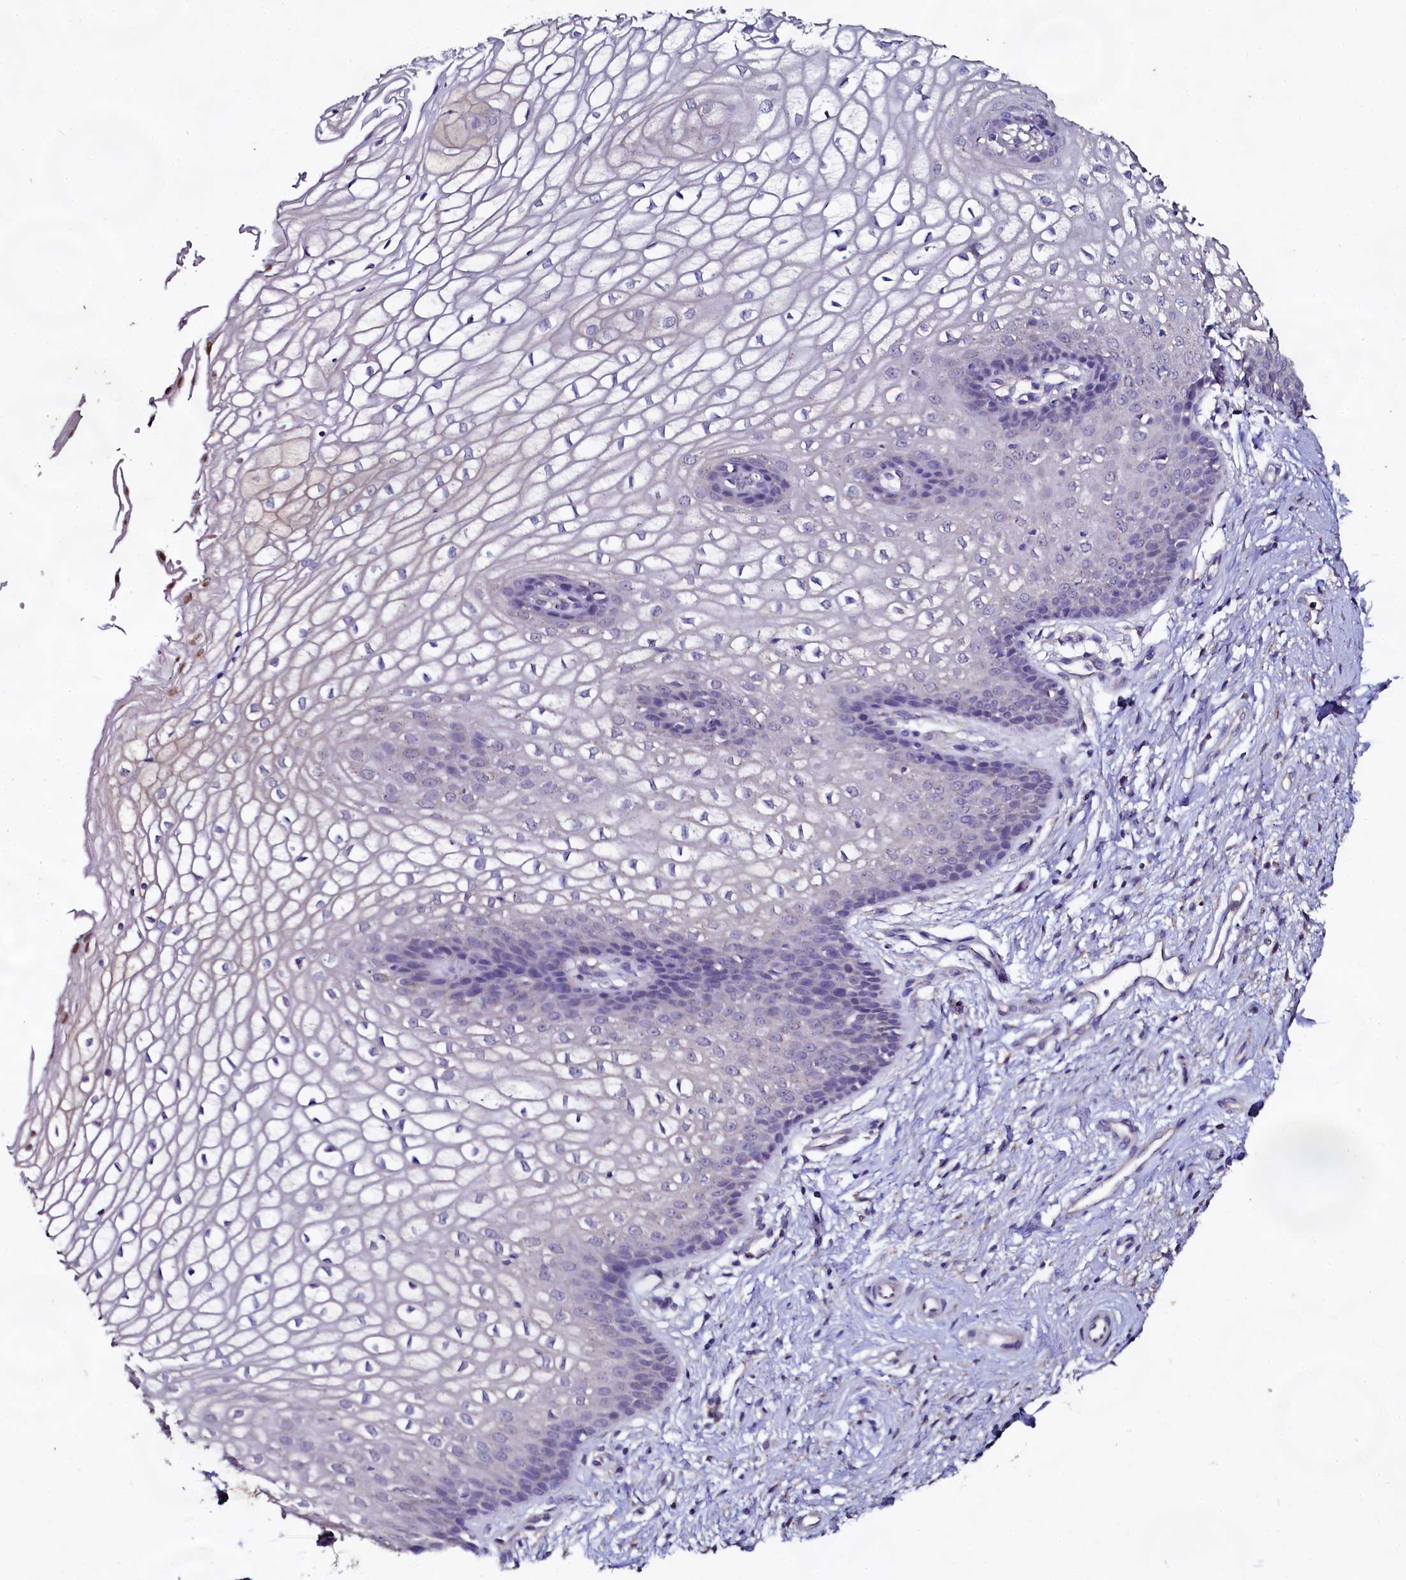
{"staining": {"intensity": "negative", "quantity": "none", "location": "none"}, "tissue": "vagina", "cell_type": "Squamous epithelial cells", "image_type": "normal", "snomed": [{"axis": "morphology", "description": "Normal tissue, NOS"}, {"axis": "topography", "description": "Vagina"}], "caption": "Protein analysis of unremarkable vagina reveals no significant expression in squamous epithelial cells.", "gene": "USPL1", "patient": {"sex": "female", "age": 34}}